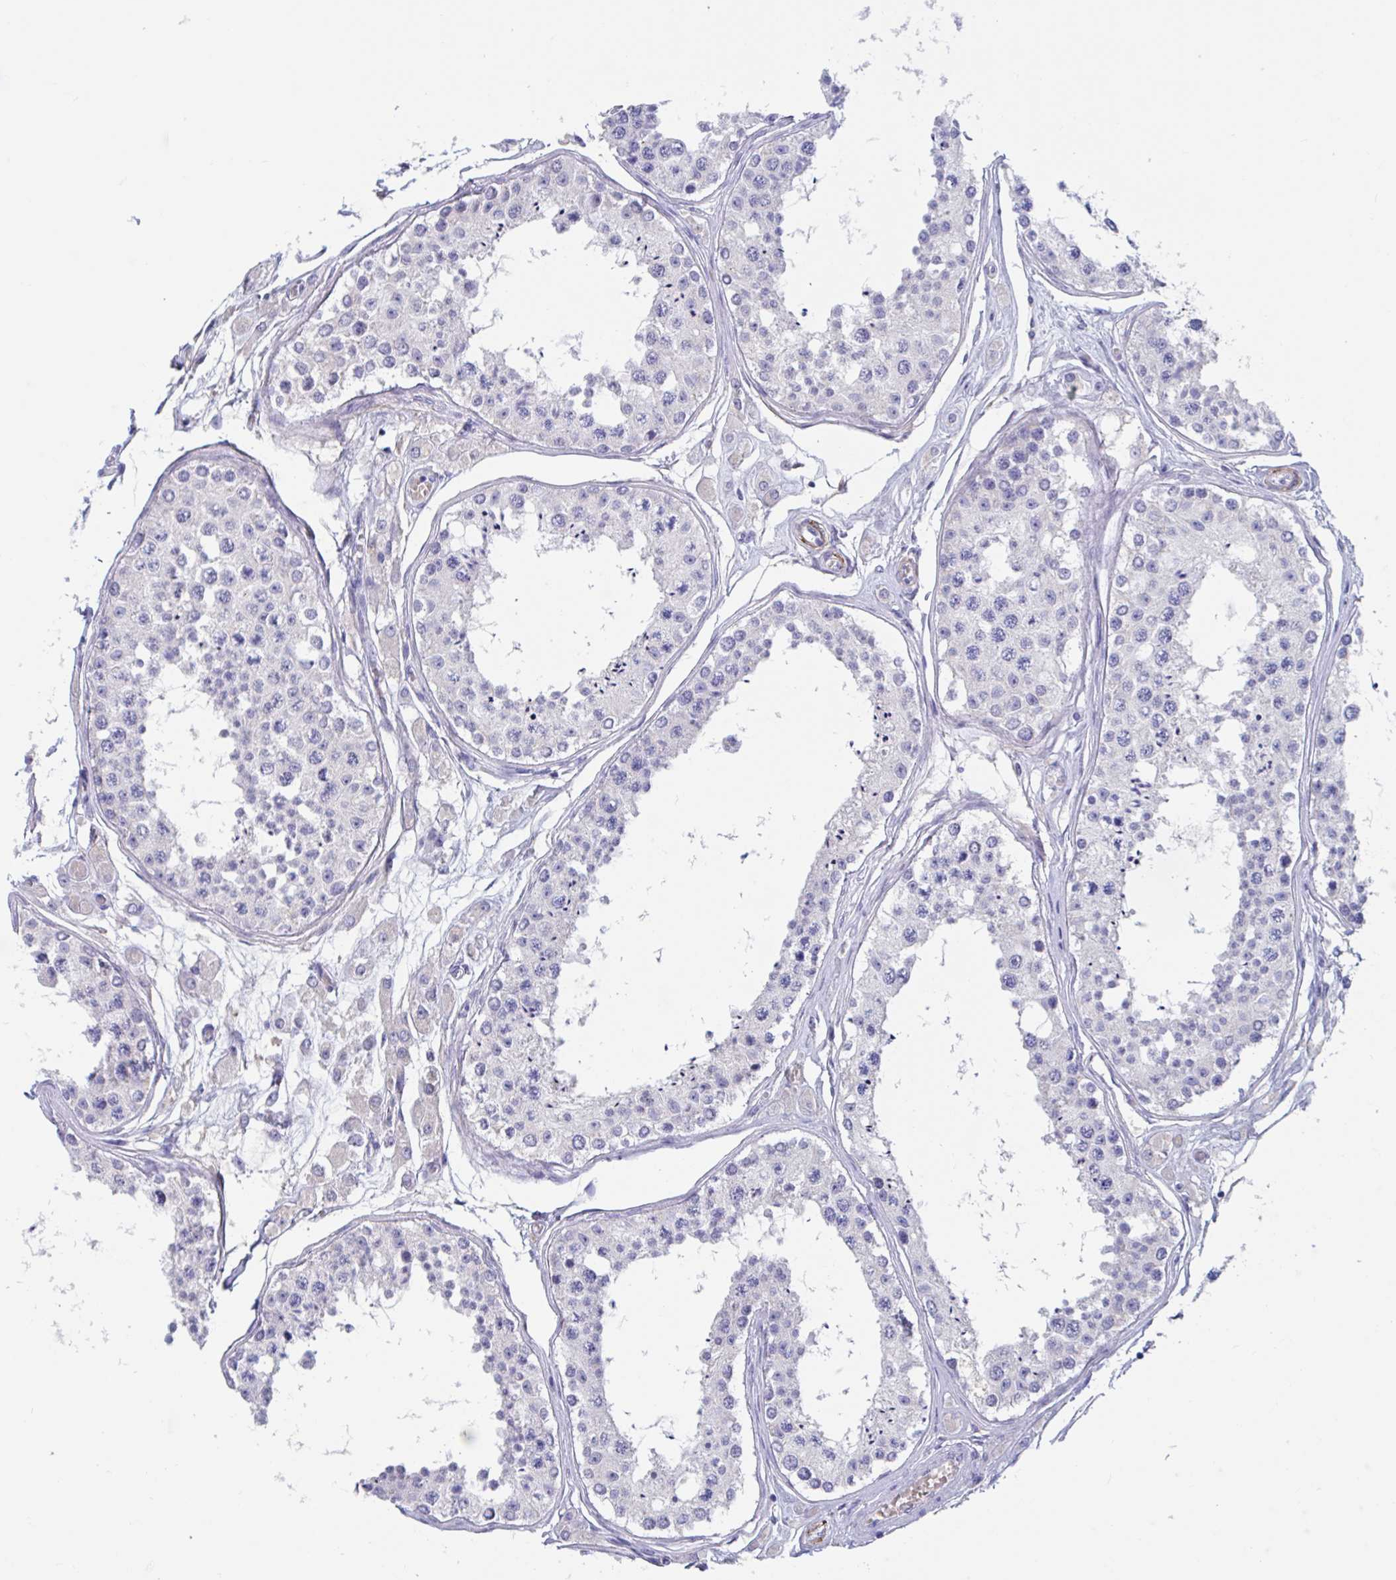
{"staining": {"intensity": "negative", "quantity": "none", "location": "none"}, "tissue": "testis", "cell_type": "Cells in seminiferous ducts", "image_type": "normal", "snomed": [{"axis": "morphology", "description": "Normal tissue, NOS"}, {"axis": "topography", "description": "Testis"}], "caption": "There is no significant expression in cells in seminiferous ducts of testis. (Stains: DAB (3,3'-diaminobenzidine) IHC with hematoxylin counter stain, Microscopy: brightfield microscopy at high magnification).", "gene": "ZNHIT2", "patient": {"sex": "male", "age": 25}}